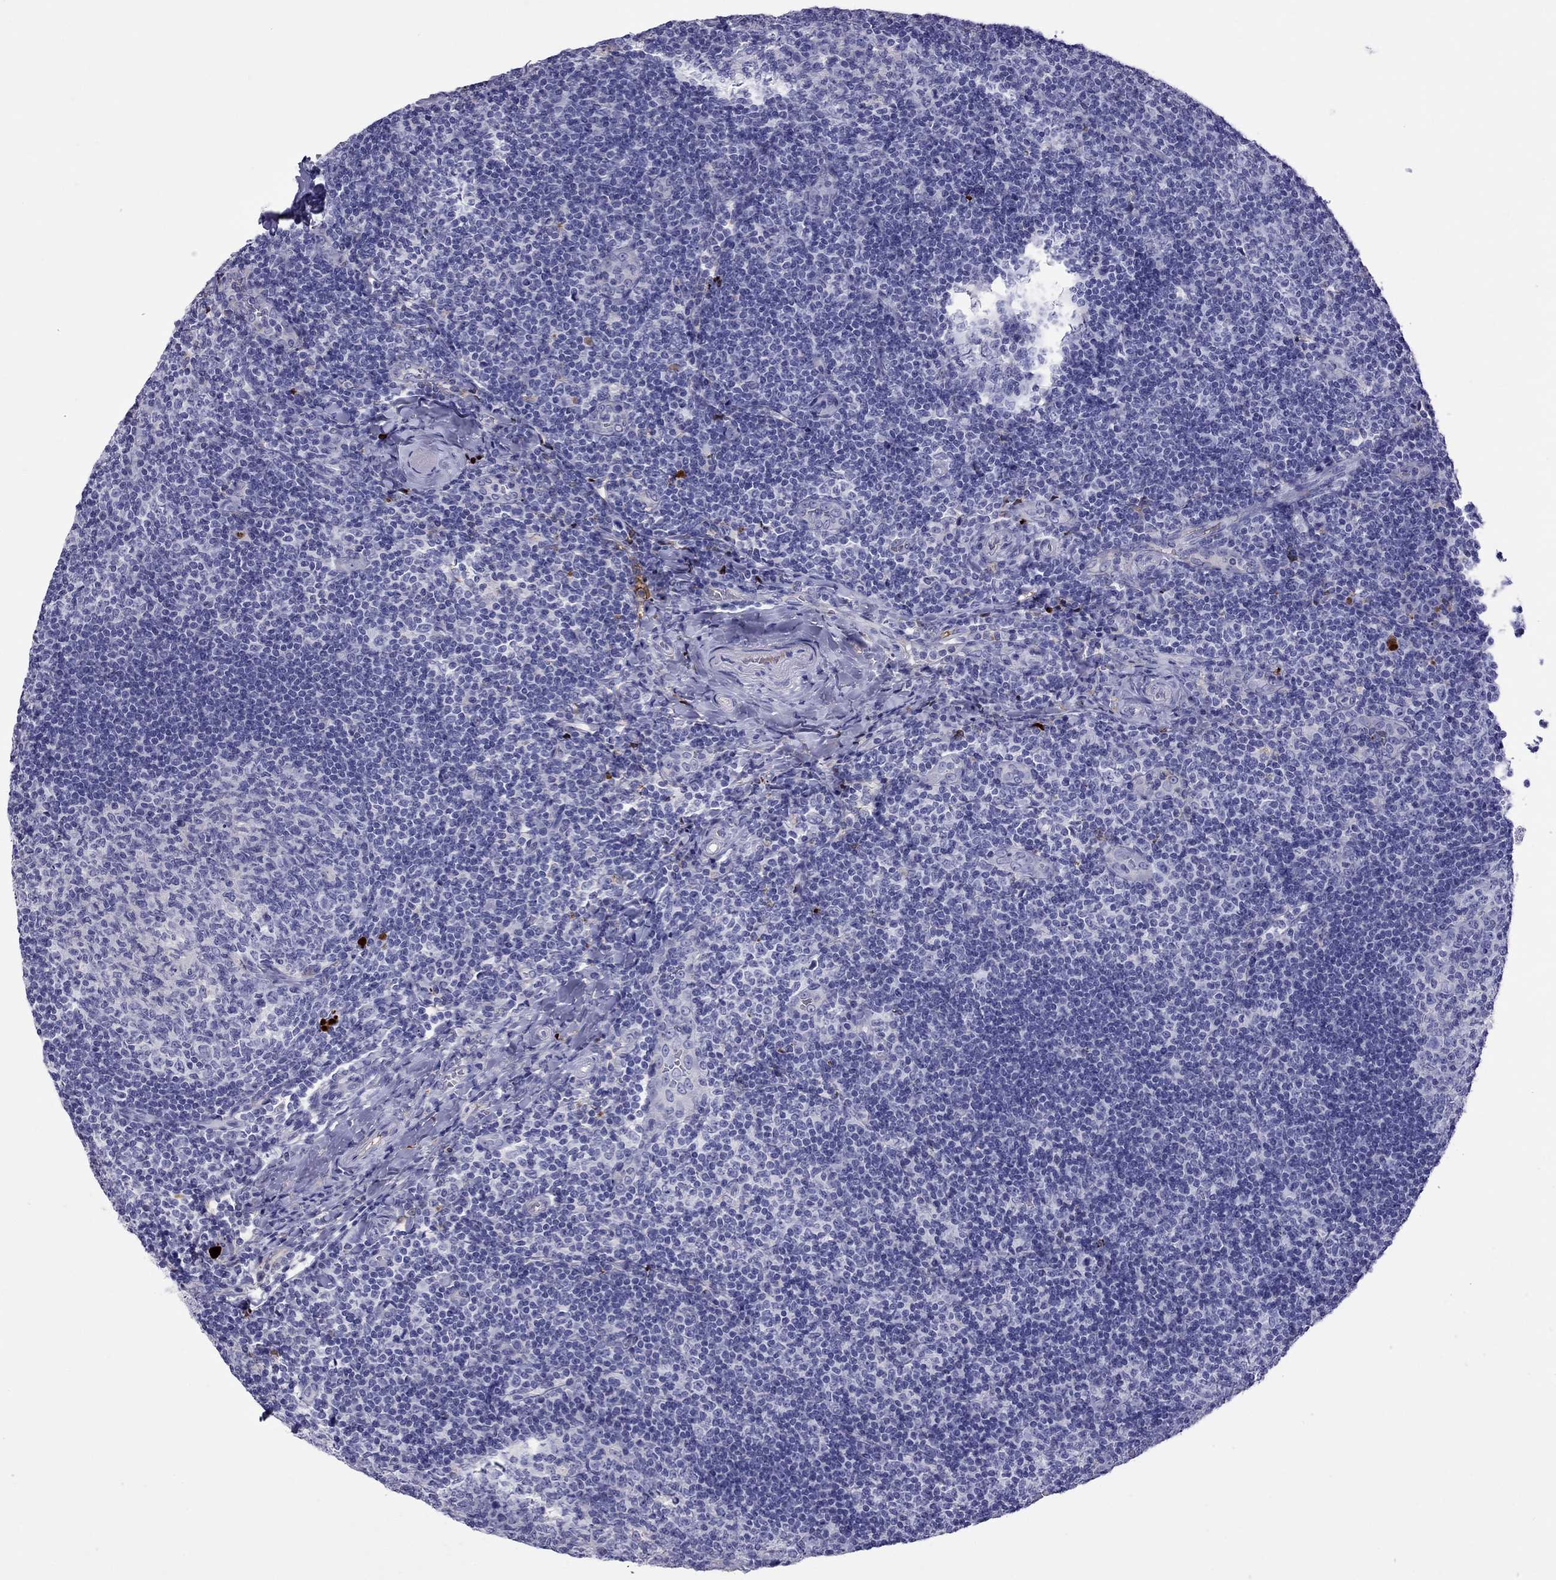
{"staining": {"intensity": "negative", "quantity": "none", "location": "none"}, "tissue": "tonsil", "cell_type": "Germinal center cells", "image_type": "normal", "snomed": [{"axis": "morphology", "description": "Normal tissue, NOS"}, {"axis": "topography", "description": "Tonsil"}], "caption": "This is a image of IHC staining of benign tonsil, which shows no expression in germinal center cells.", "gene": "SERPINA3", "patient": {"sex": "male", "age": 17}}